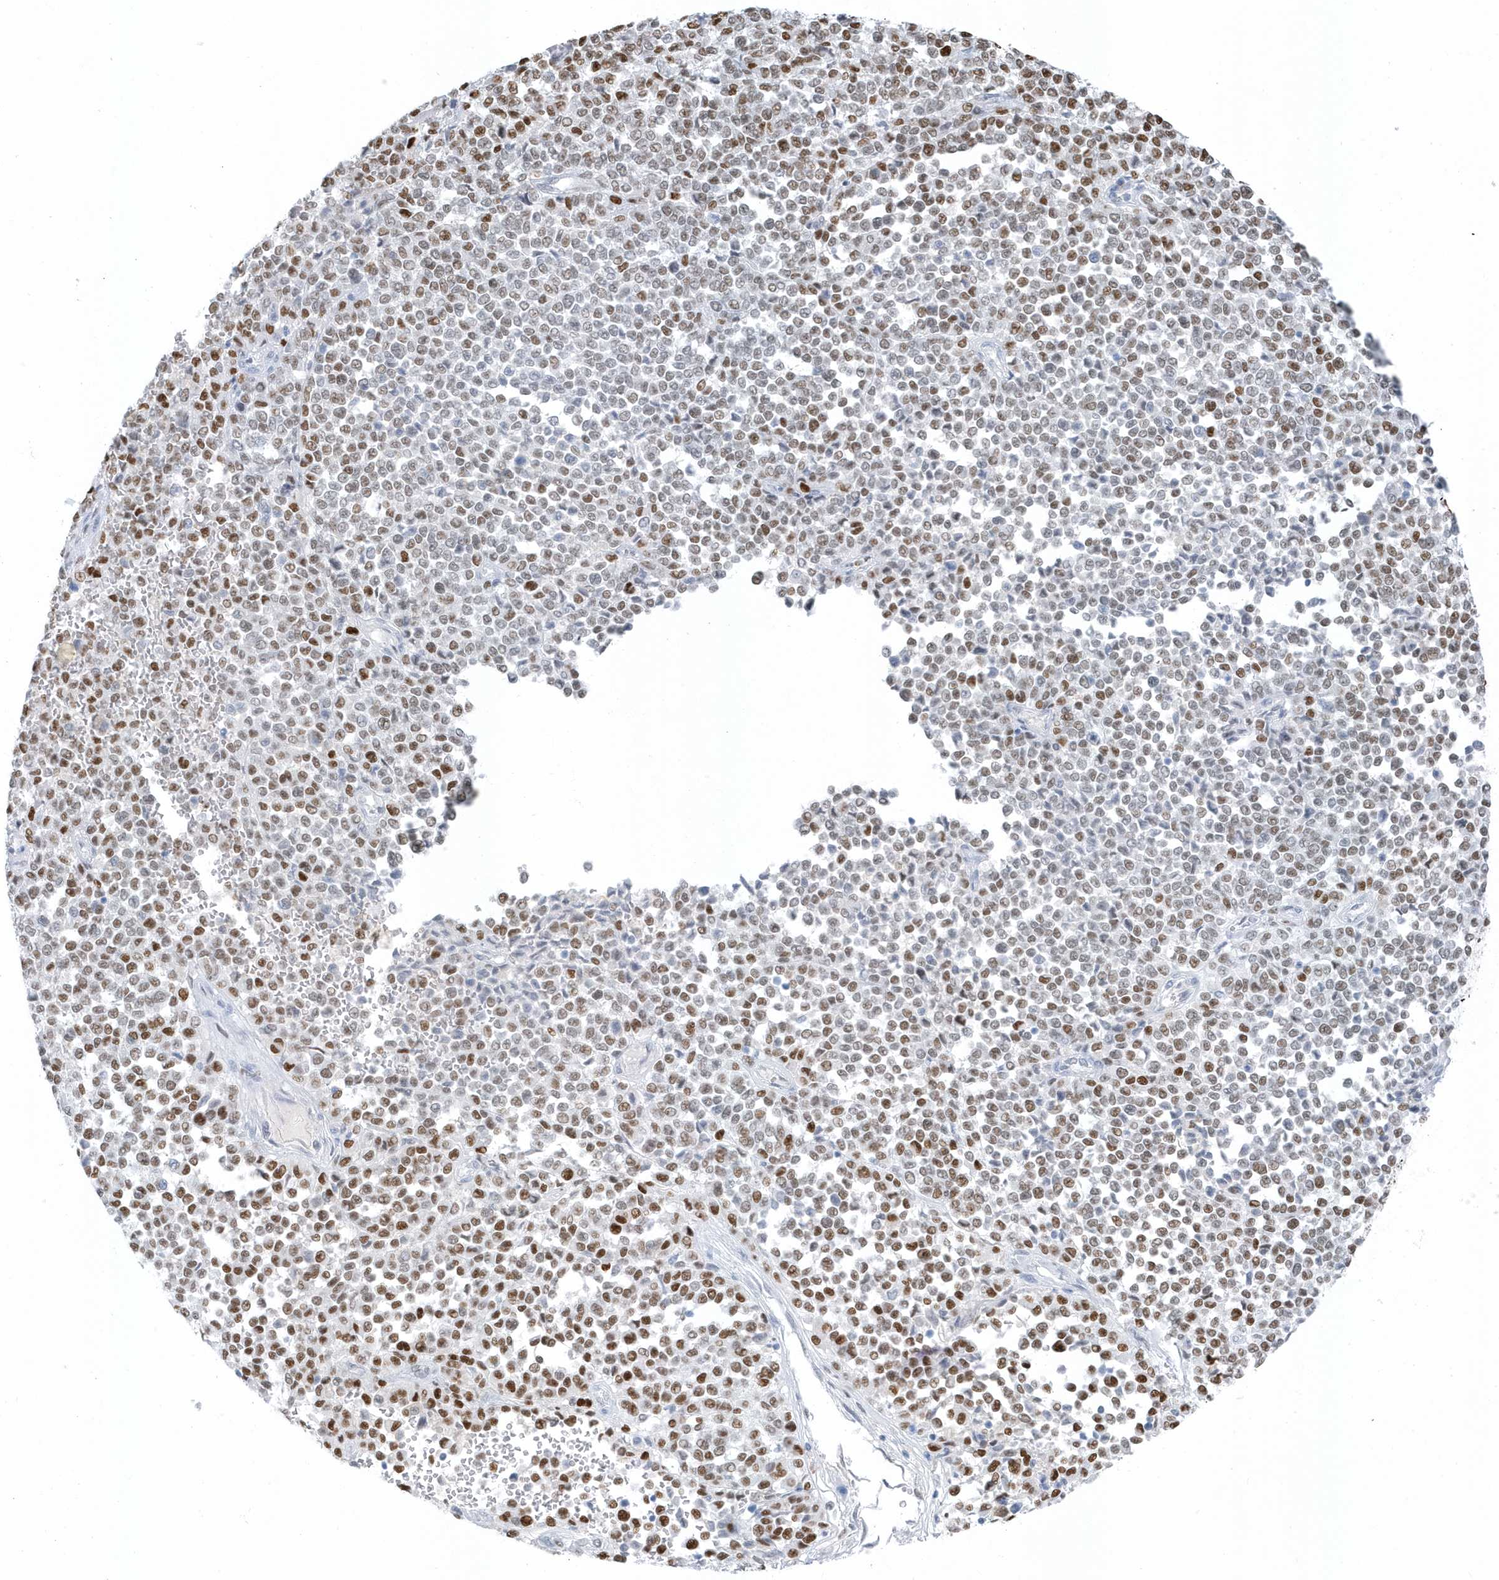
{"staining": {"intensity": "moderate", "quantity": ">75%", "location": "nuclear"}, "tissue": "melanoma", "cell_type": "Tumor cells", "image_type": "cancer", "snomed": [{"axis": "morphology", "description": "Malignant melanoma, Metastatic site"}, {"axis": "topography", "description": "Pancreas"}], "caption": "The image shows immunohistochemical staining of melanoma. There is moderate nuclear expression is seen in approximately >75% of tumor cells.", "gene": "SMIM34", "patient": {"sex": "female", "age": 30}}